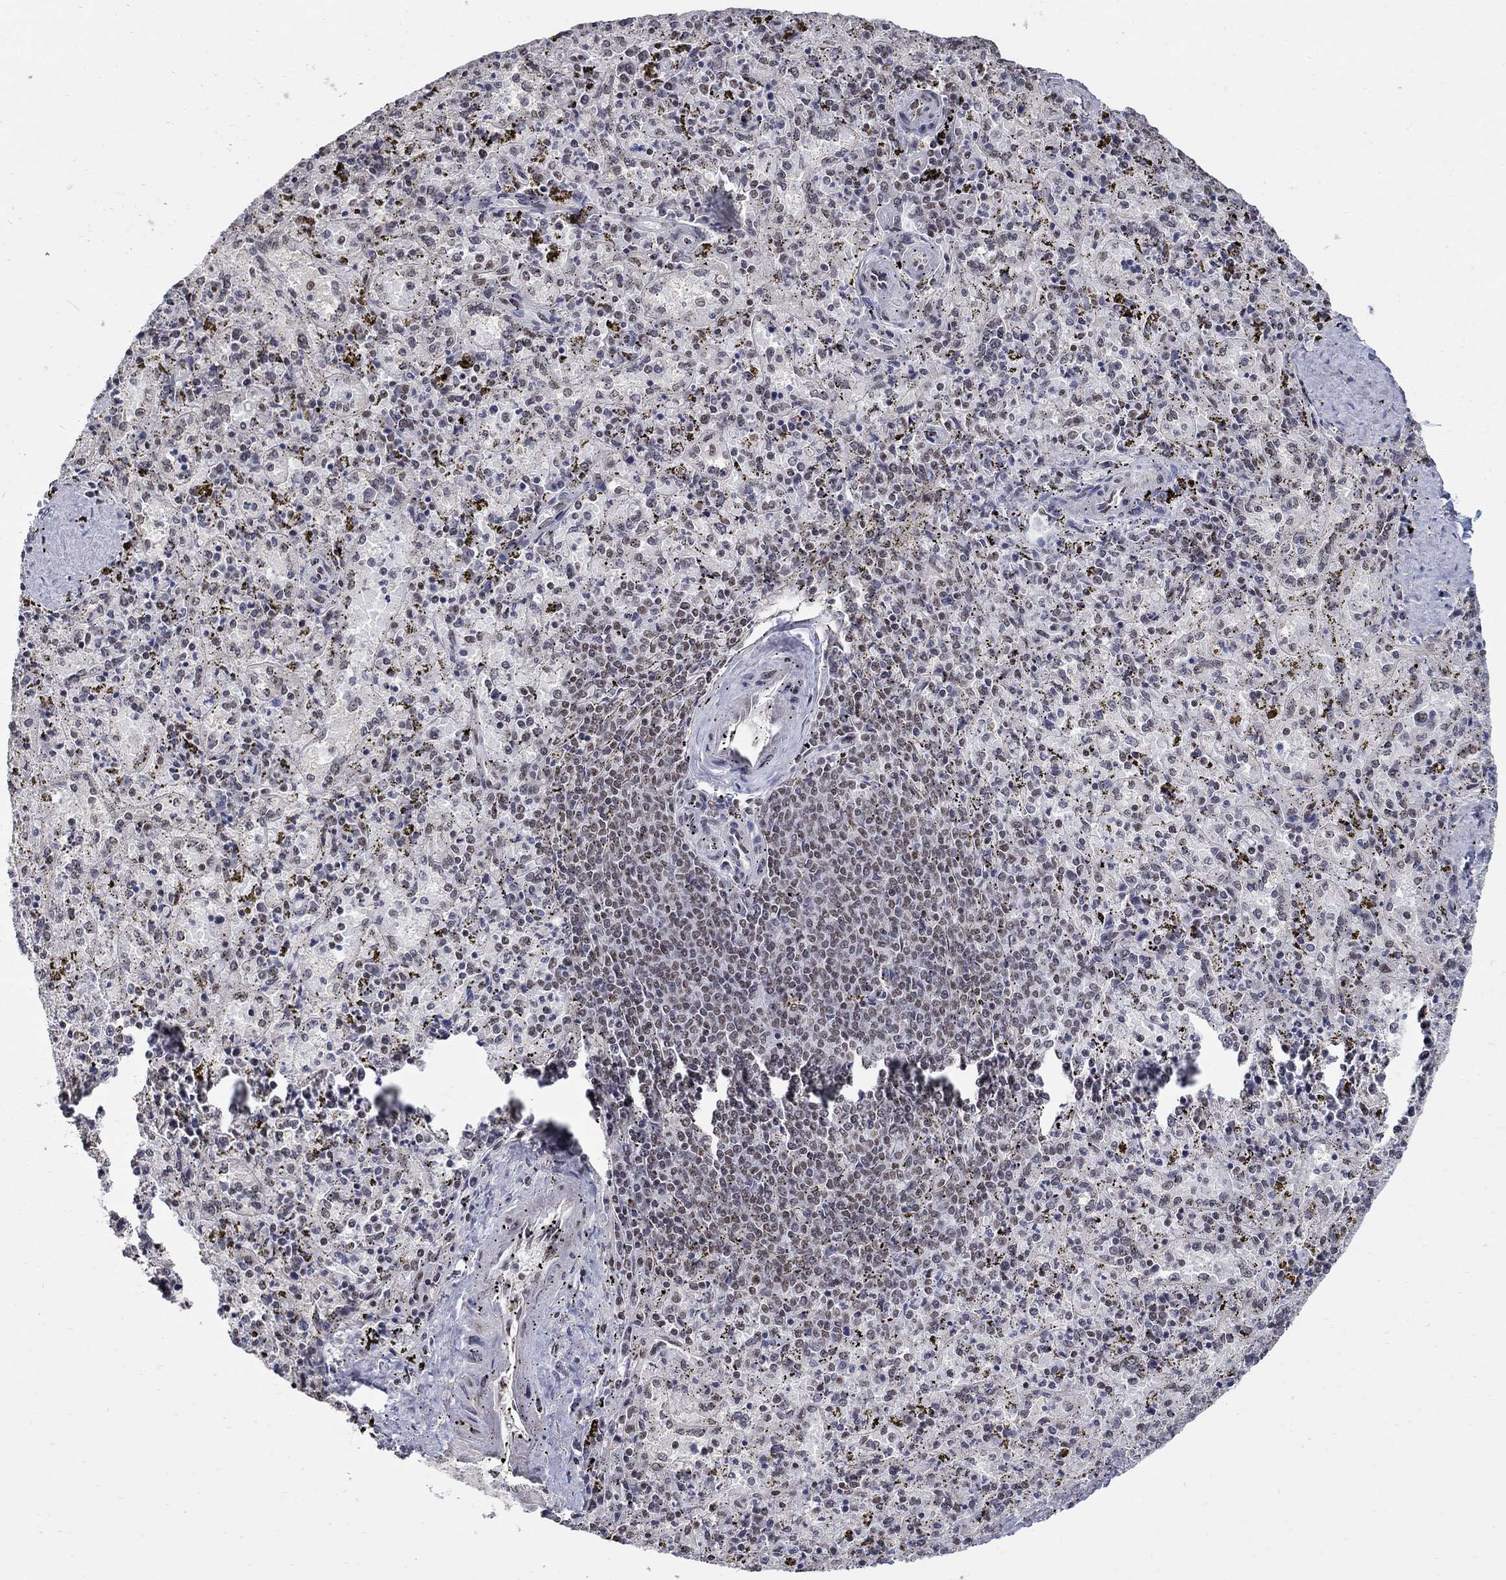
{"staining": {"intensity": "weak", "quantity": "<25%", "location": "nuclear"}, "tissue": "spleen", "cell_type": "Cells in red pulp", "image_type": "normal", "snomed": [{"axis": "morphology", "description": "Normal tissue, NOS"}, {"axis": "topography", "description": "Spleen"}], "caption": "Histopathology image shows no significant protein staining in cells in red pulp of normal spleen. Nuclei are stained in blue.", "gene": "PNISR", "patient": {"sex": "female", "age": 50}}